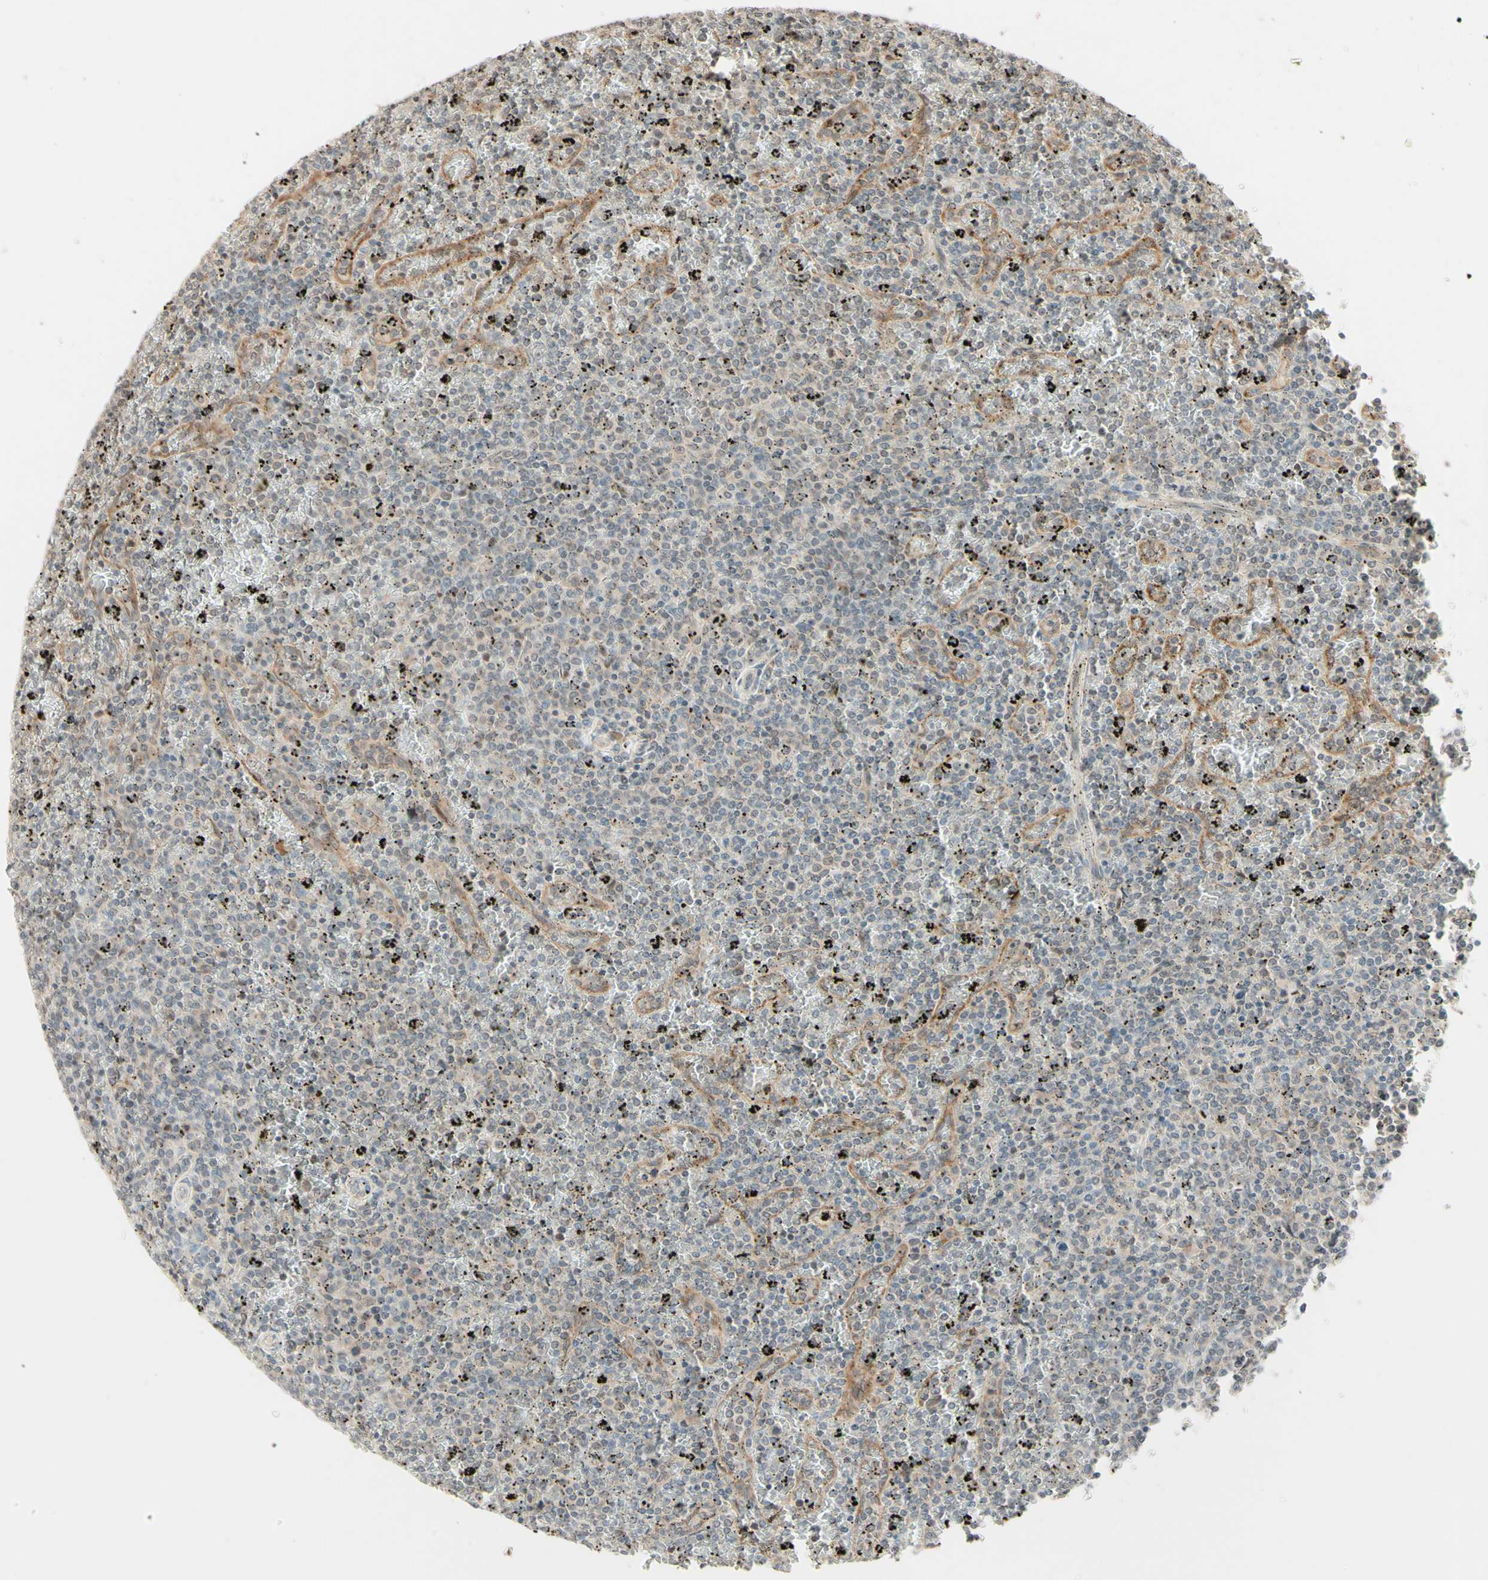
{"staining": {"intensity": "negative", "quantity": "none", "location": "none"}, "tissue": "lymphoma", "cell_type": "Tumor cells", "image_type": "cancer", "snomed": [{"axis": "morphology", "description": "Malignant lymphoma, non-Hodgkin's type, Low grade"}, {"axis": "topography", "description": "Spleen"}], "caption": "DAB (3,3'-diaminobenzidine) immunohistochemical staining of human lymphoma displays no significant staining in tumor cells. (DAB (3,3'-diaminobenzidine) immunohistochemistry (IHC) visualized using brightfield microscopy, high magnification).", "gene": "ZW10", "patient": {"sex": "female", "age": 77}}